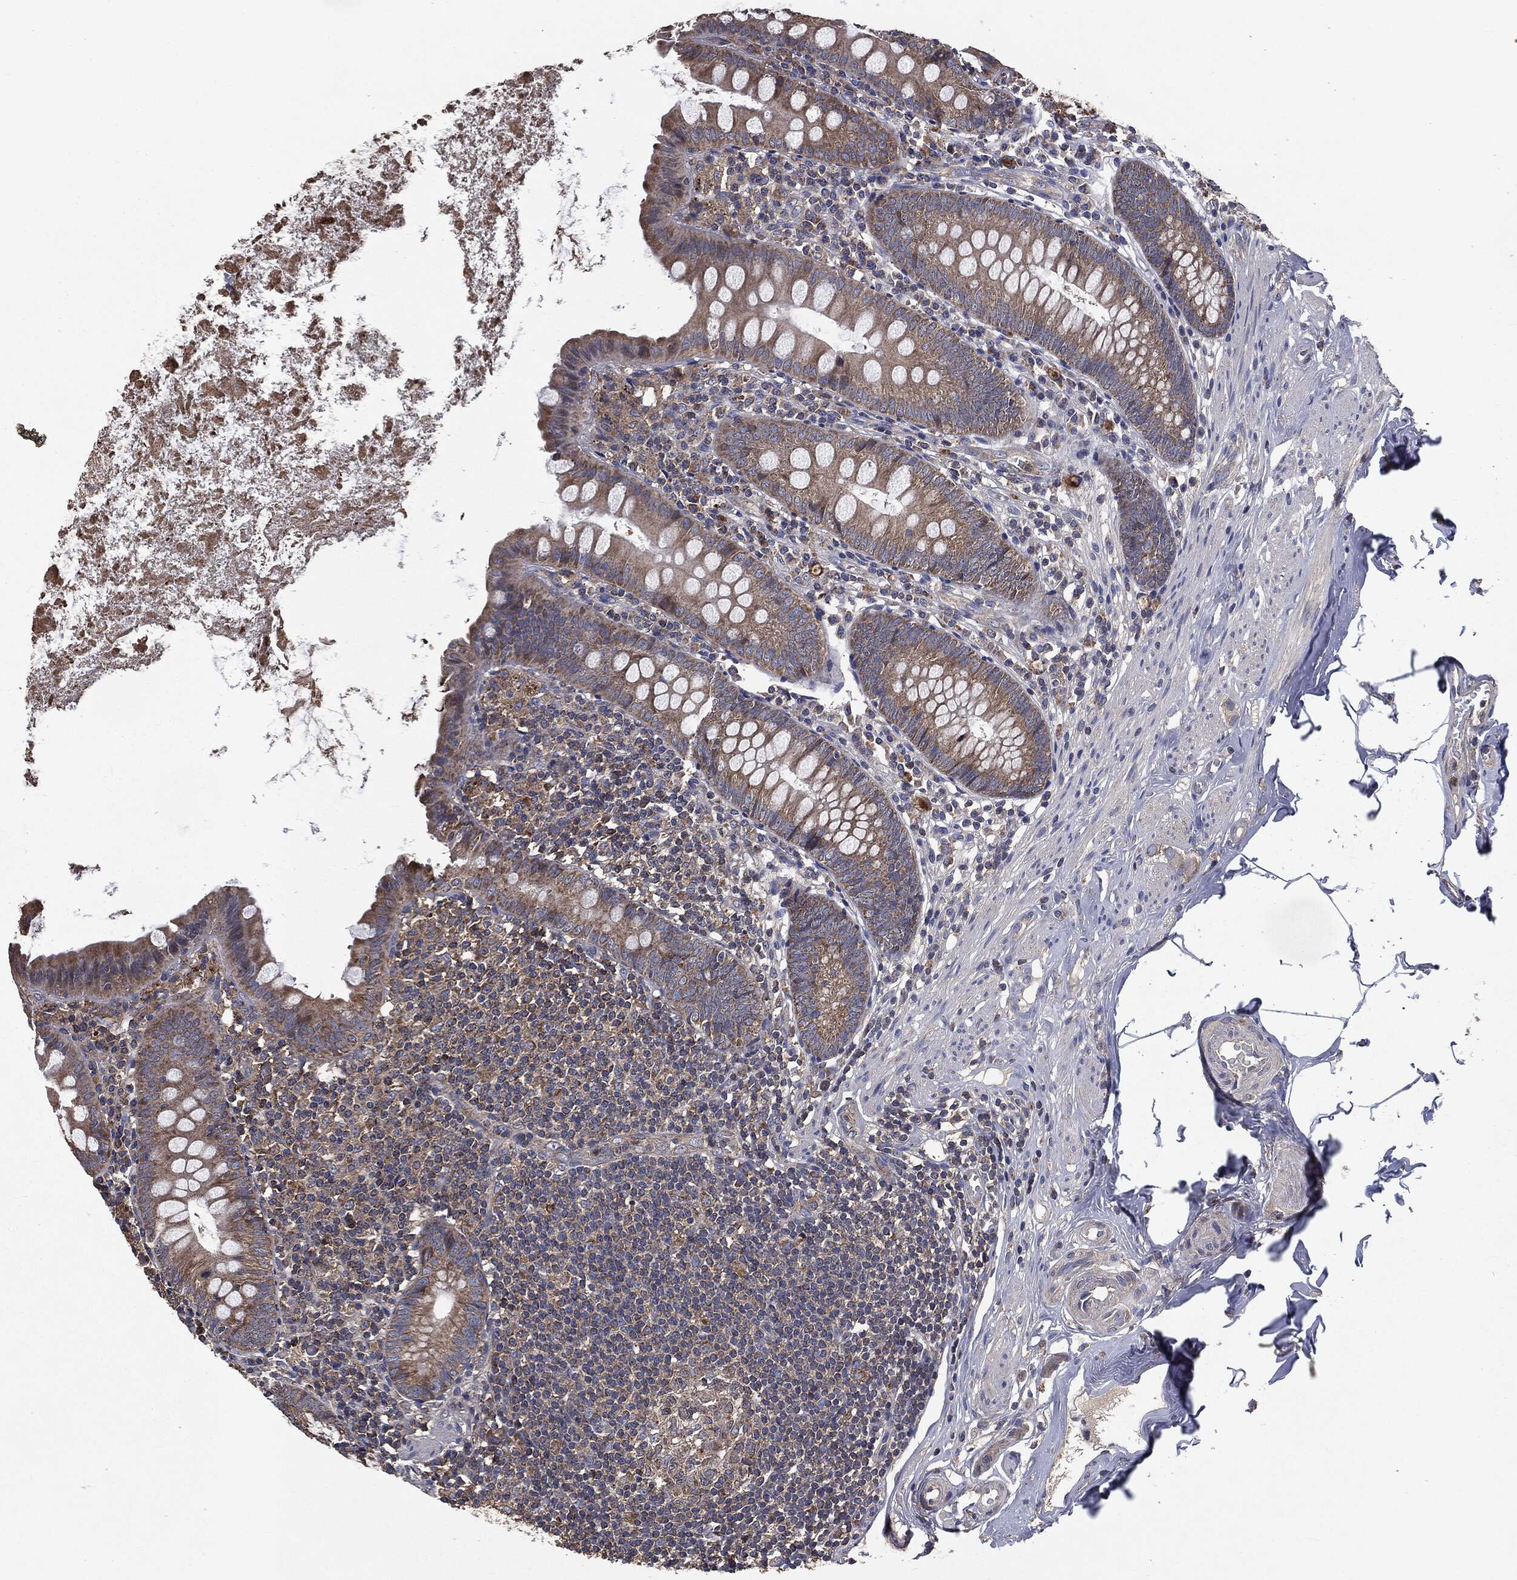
{"staining": {"intensity": "moderate", "quantity": "25%-75%", "location": "cytoplasmic/membranous"}, "tissue": "appendix", "cell_type": "Glandular cells", "image_type": "normal", "snomed": [{"axis": "morphology", "description": "Normal tissue, NOS"}, {"axis": "topography", "description": "Appendix"}], "caption": "Immunohistochemistry micrograph of benign human appendix stained for a protein (brown), which displays medium levels of moderate cytoplasmic/membranous staining in about 25%-75% of glandular cells.", "gene": "MAPK6", "patient": {"sex": "female", "age": 82}}